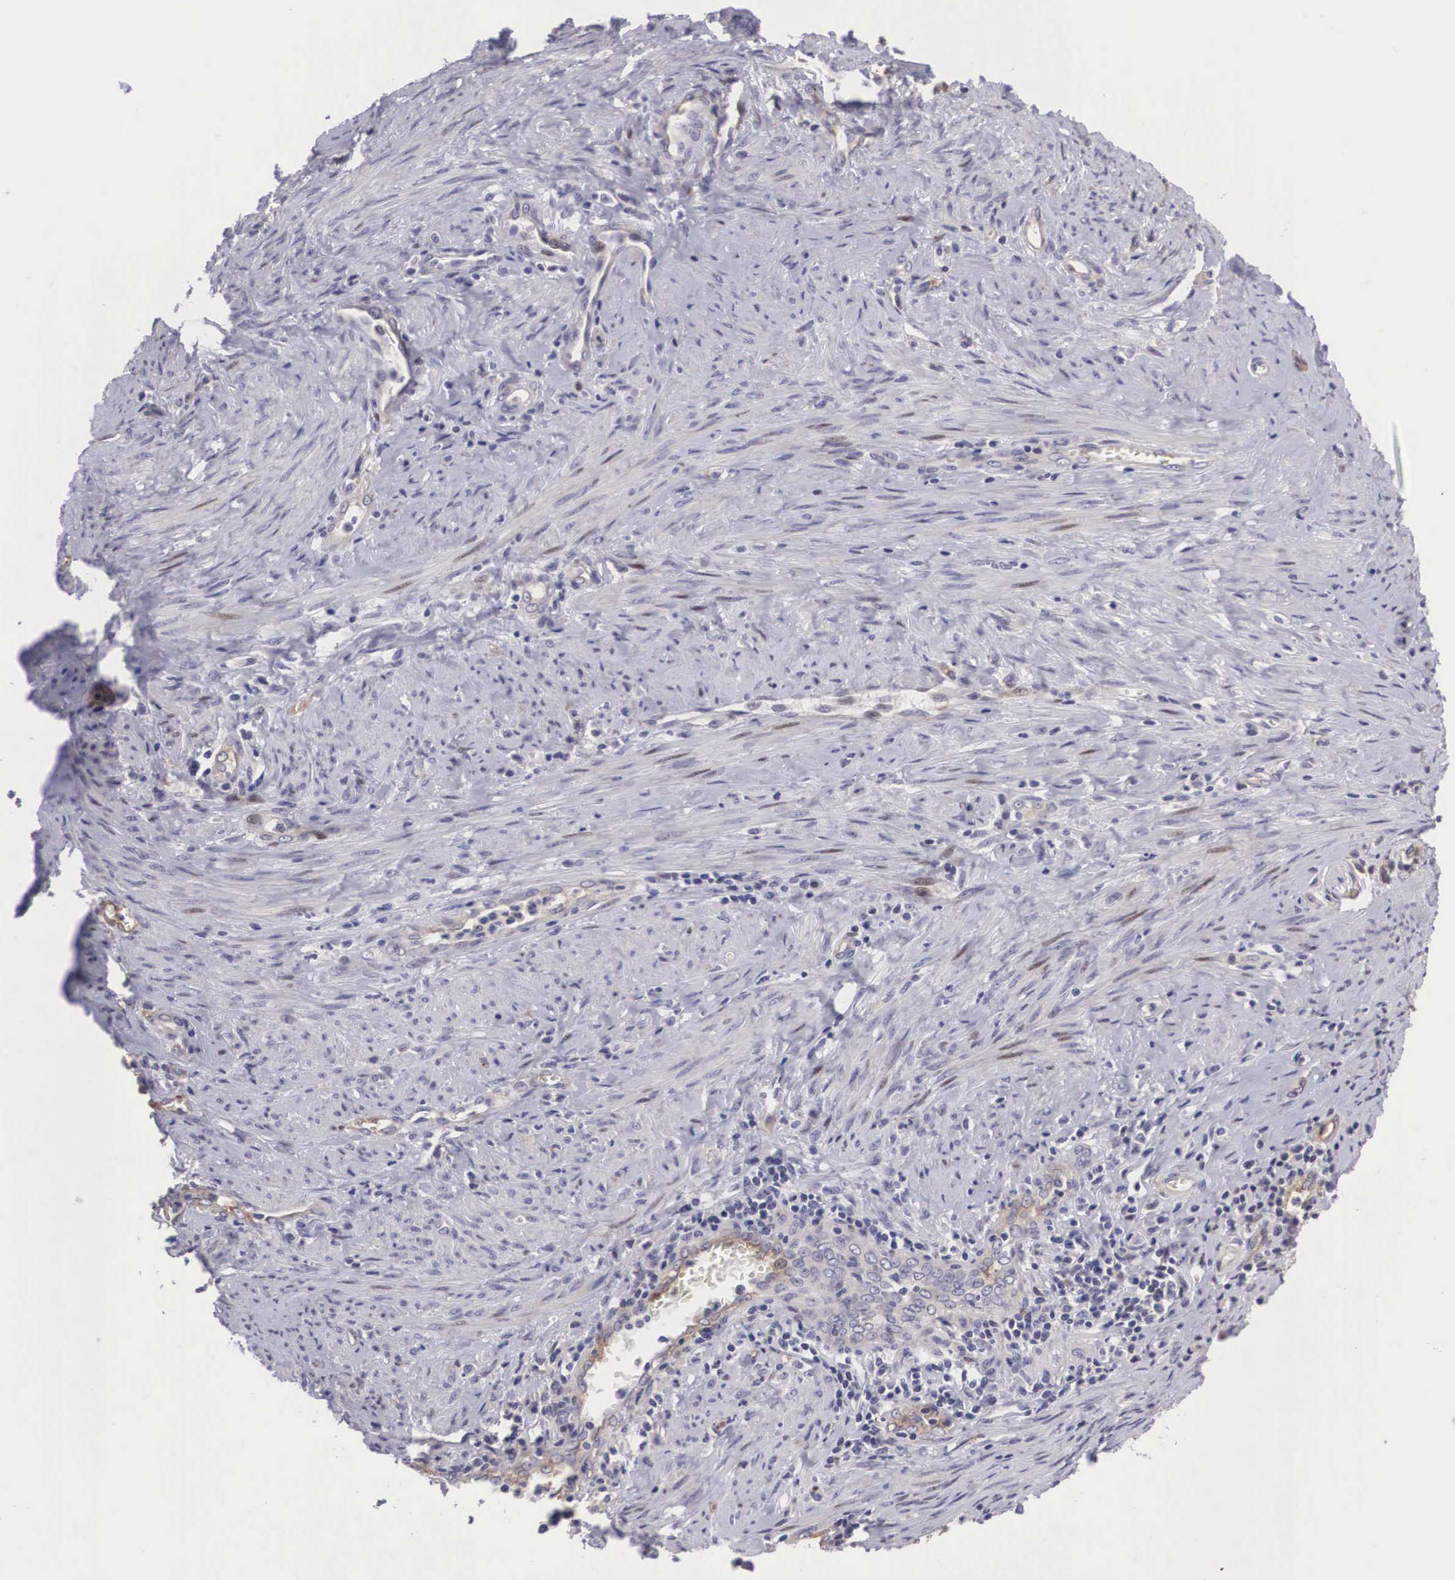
{"staining": {"intensity": "moderate", "quantity": "<25%", "location": "nuclear"}, "tissue": "cervical cancer", "cell_type": "Tumor cells", "image_type": "cancer", "snomed": [{"axis": "morphology", "description": "Normal tissue, NOS"}, {"axis": "morphology", "description": "Adenocarcinoma, NOS"}, {"axis": "topography", "description": "Cervix"}], "caption": "Tumor cells reveal moderate nuclear positivity in about <25% of cells in cervical cancer.", "gene": "EMID1", "patient": {"sex": "female", "age": 34}}